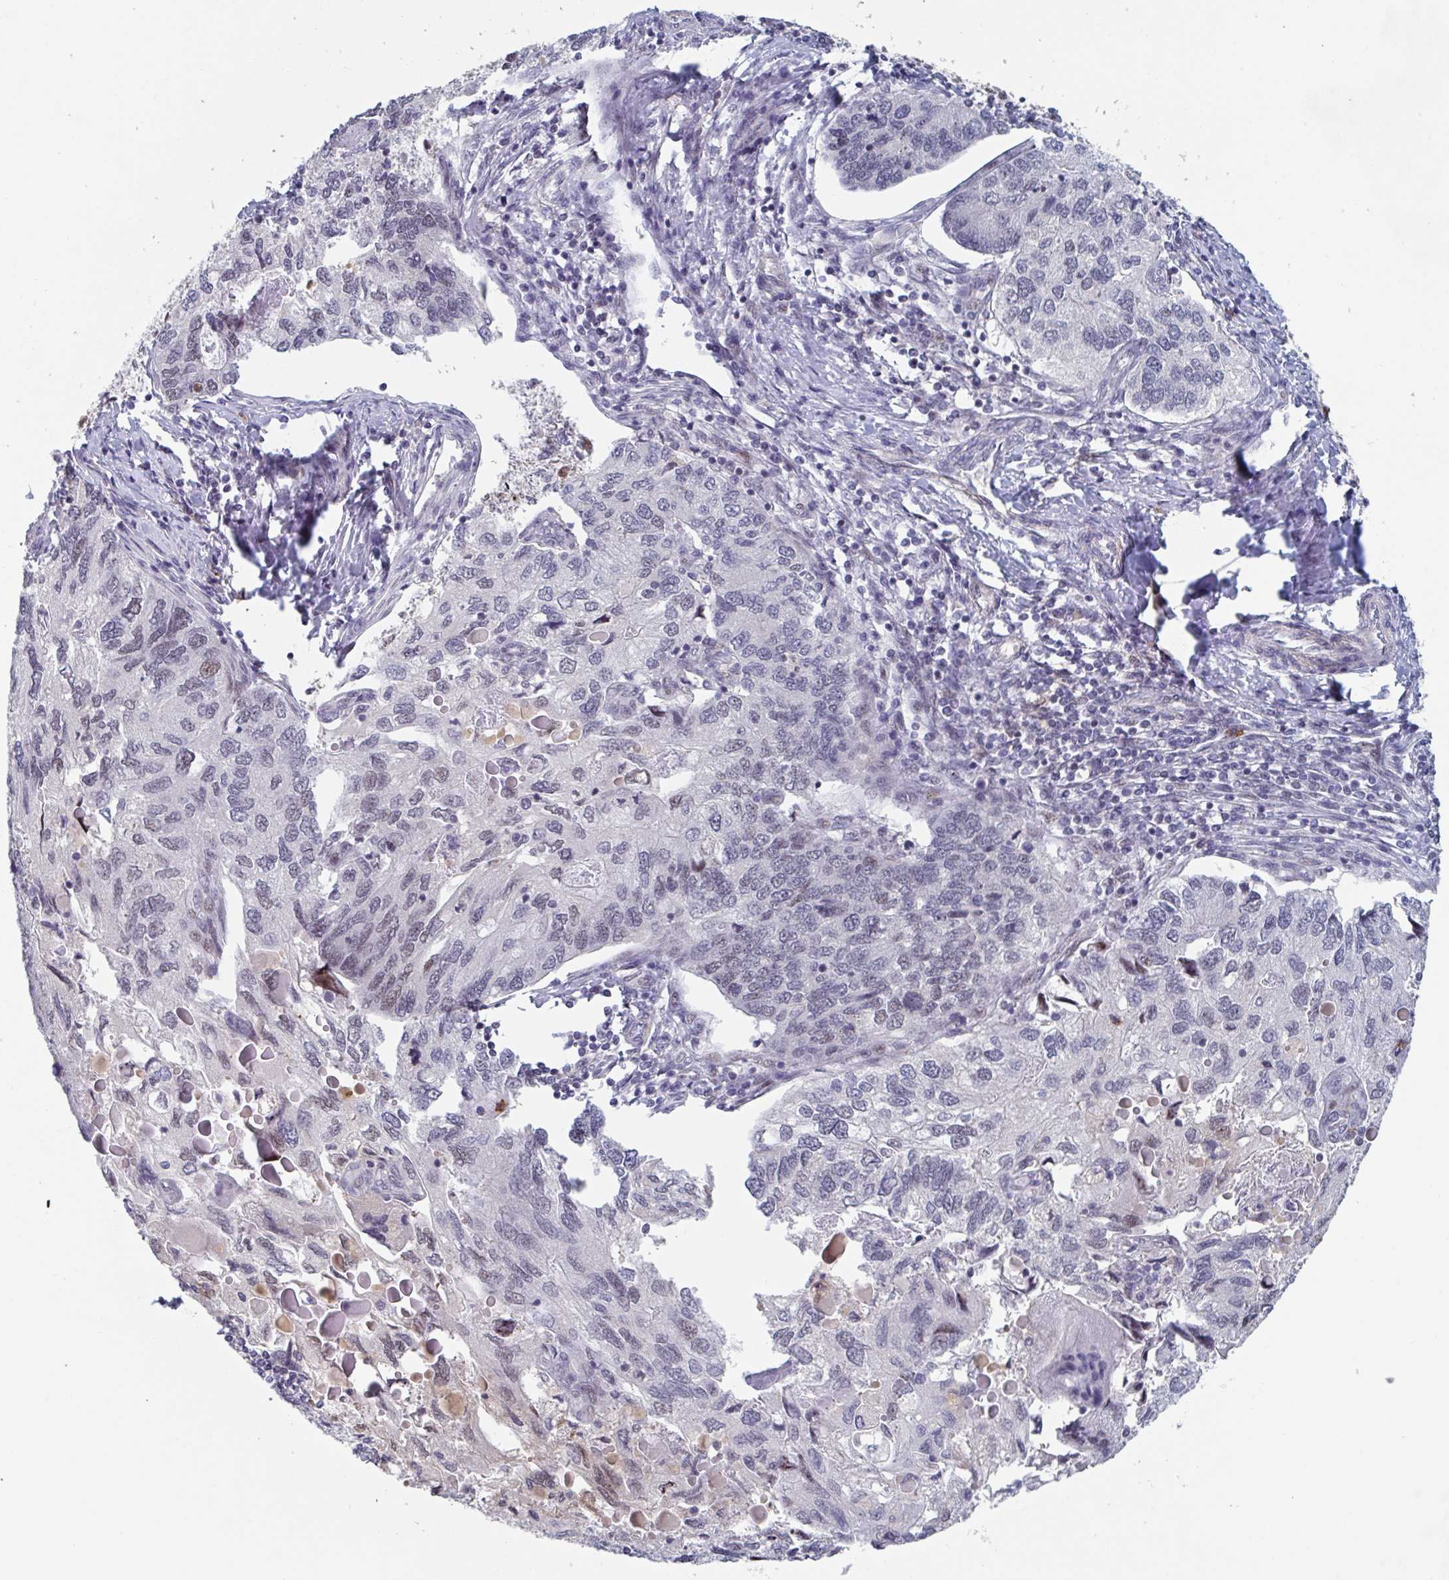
{"staining": {"intensity": "weak", "quantity": "<25%", "location": "nuclear"}, "tissue": "endometrial cancer", "cell_type": "Tumor cells", "image_type": "cancer", "snomed": [{"axis": "morphology", "description": "Carcinoma, NOS"}, {"axis": "topography", "description": "Uterus"}], "caption": "Endometrial cancer (carcinoma) stained for a protein using IHC shows no positivity tumor cells.", "gene": "RNF212", "patient": {"sex": "female", "age": 76}}